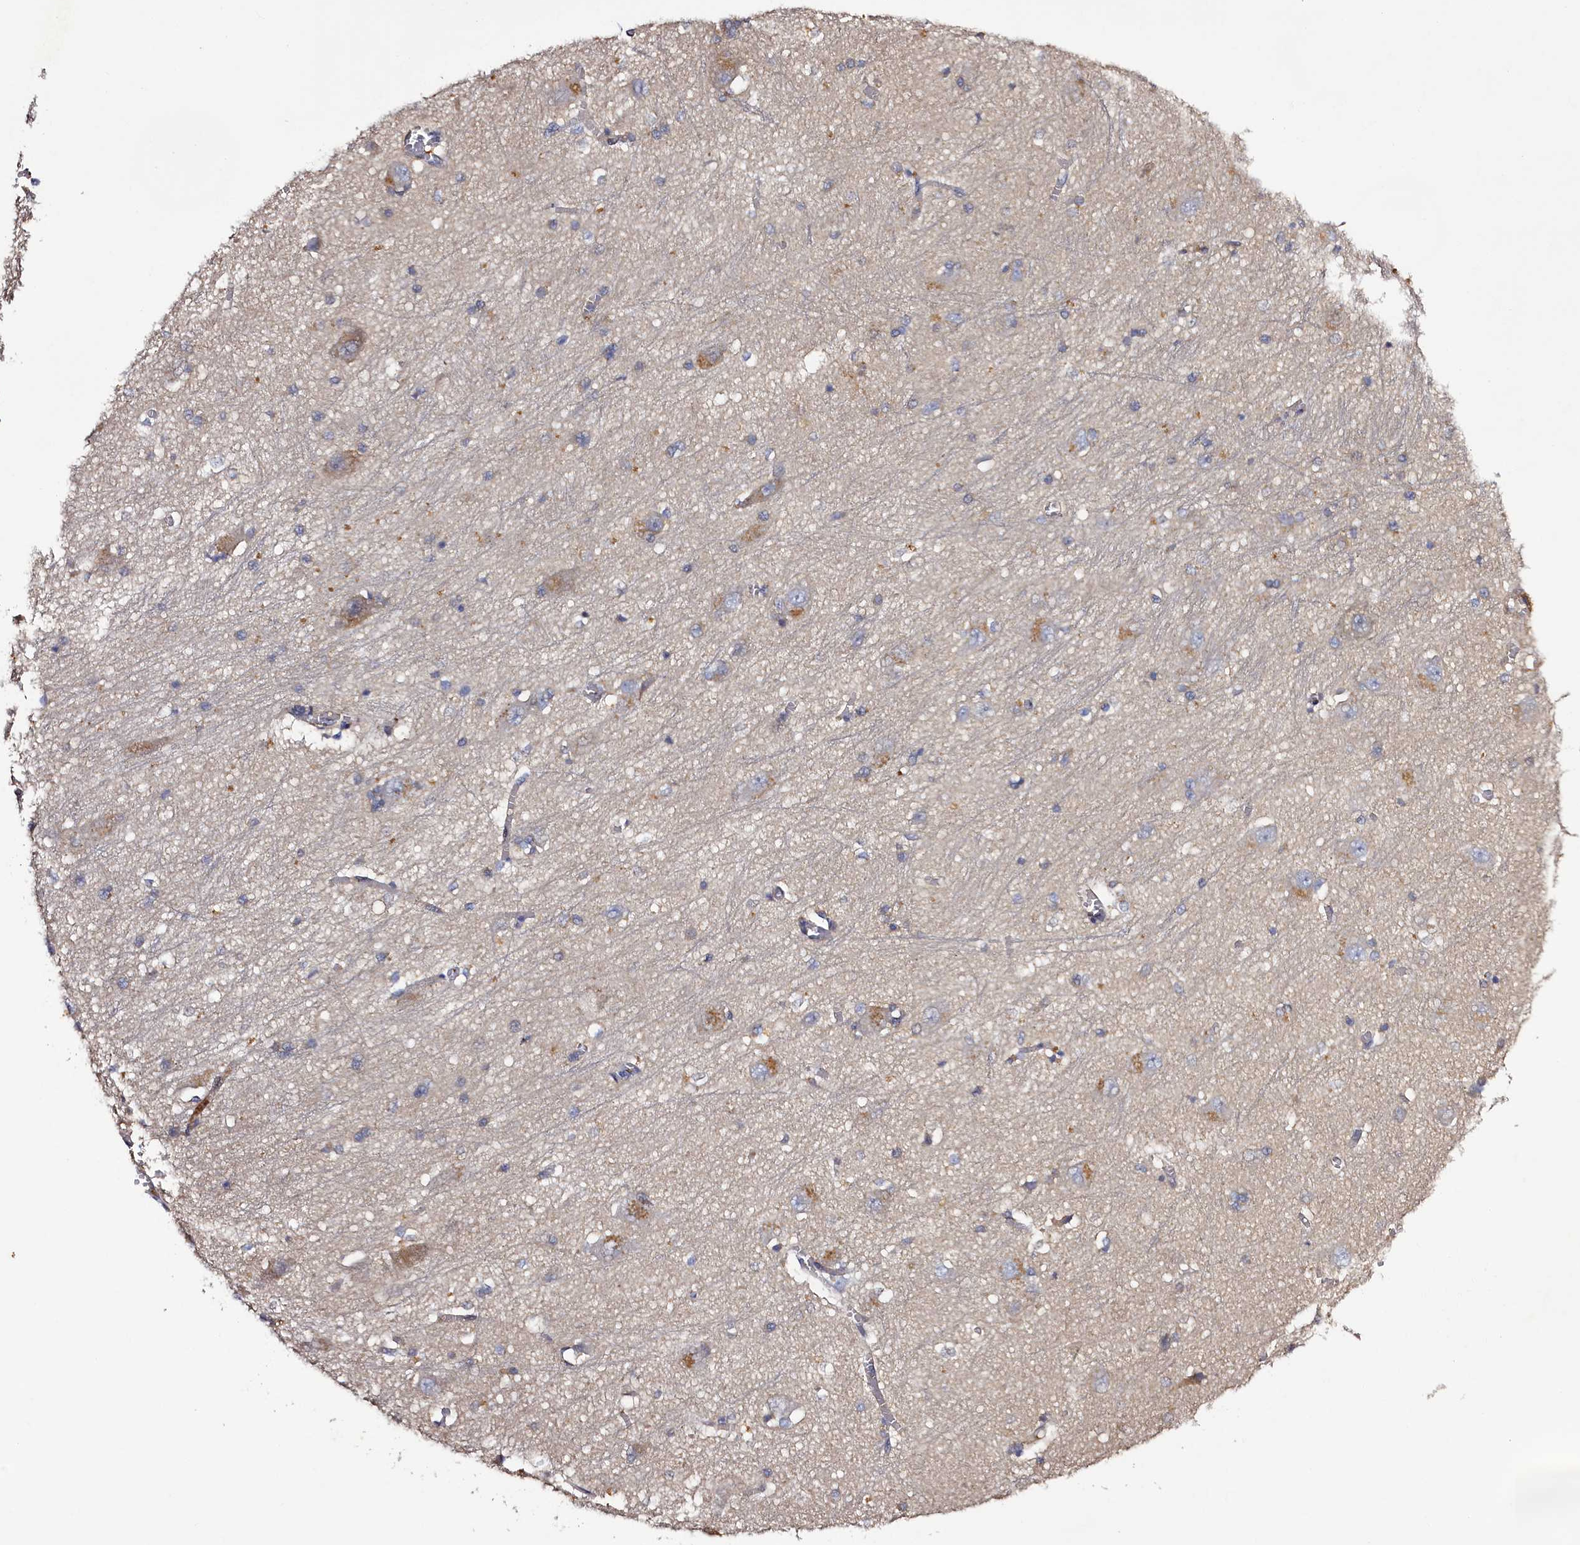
{"staining": {"intensity": "negative", "quantity": "none", "location": "none"}, "tissue": "caudate", "cell_type": "Glial cells", "image_type": "normal", "snomed": [{"axis": "morphology", "description": "Normal tissue, NOS"}, {"axis": "topography", "description": "Lateral ventricle wall"}], "caption": "Immunohistochemistry (IHC) of benign caudate displays no positivity in glial cells.", "gene": "TK2", "patient": {"sex": "male", "age": 37}}